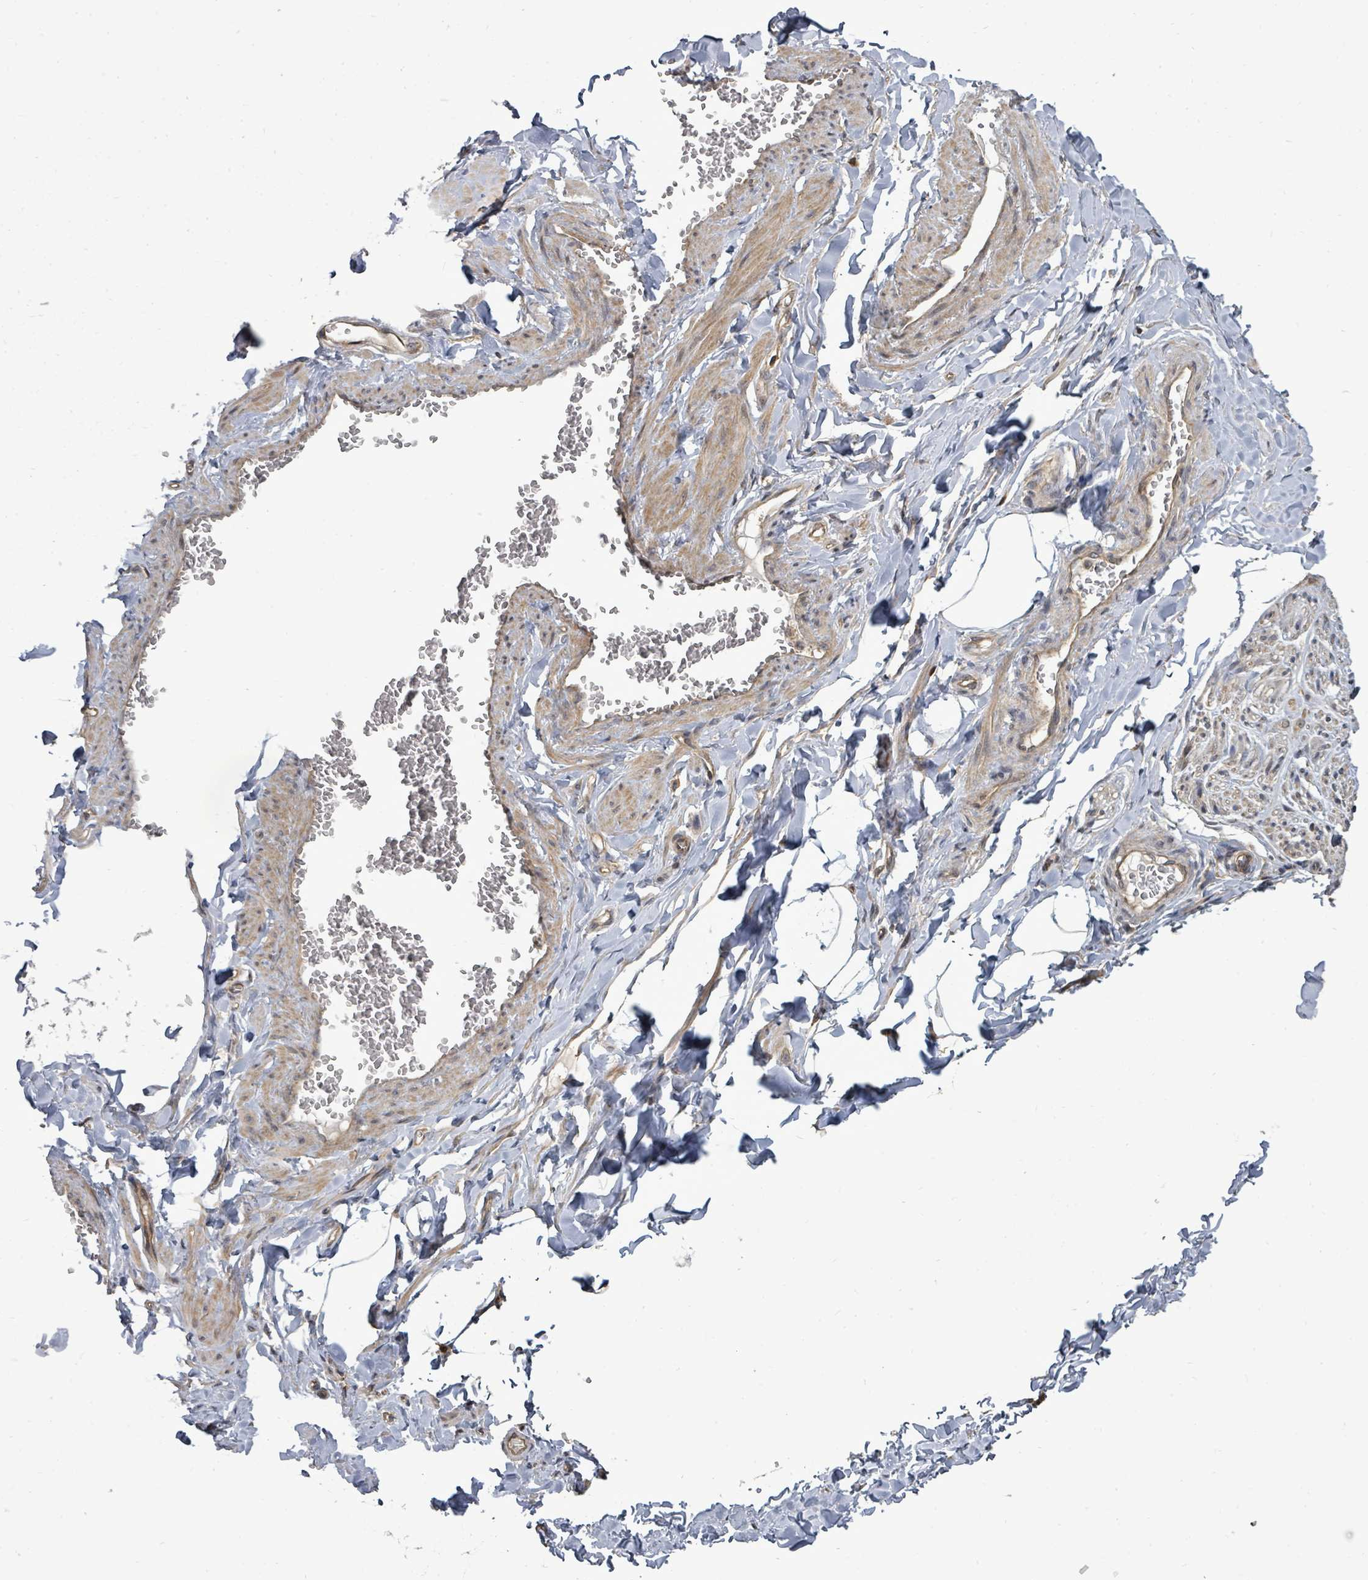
{"staining": {"intensity": "negative", "quantity": "none", "location": "none"}, "tissue": "adipose tissue", "cell_type": "Adipocytes", "image_type": "normal", "snomed": [{"axis": "morphology", "description": "Normal tissue, NOS"}, {"axis": "topography", "description": "Soft tissue"}, {"axis": "topography", "description": "Adipose tissue"}, {"axis": "topography", "description": "Vascular tissue"}, {"axis": "topography", "description": "Peripheral nerve tissue"}], "caption": "DAB immunohistochemical staining of normal human adipose tissue shows no significant positivity in adipocytes. (Brightfield microscopy of DAB (3,3'-diaminobenzidine) IHC at high magnification).", "gene": "EIF3CL", "patient": {"sex": "male", "age": 46}}